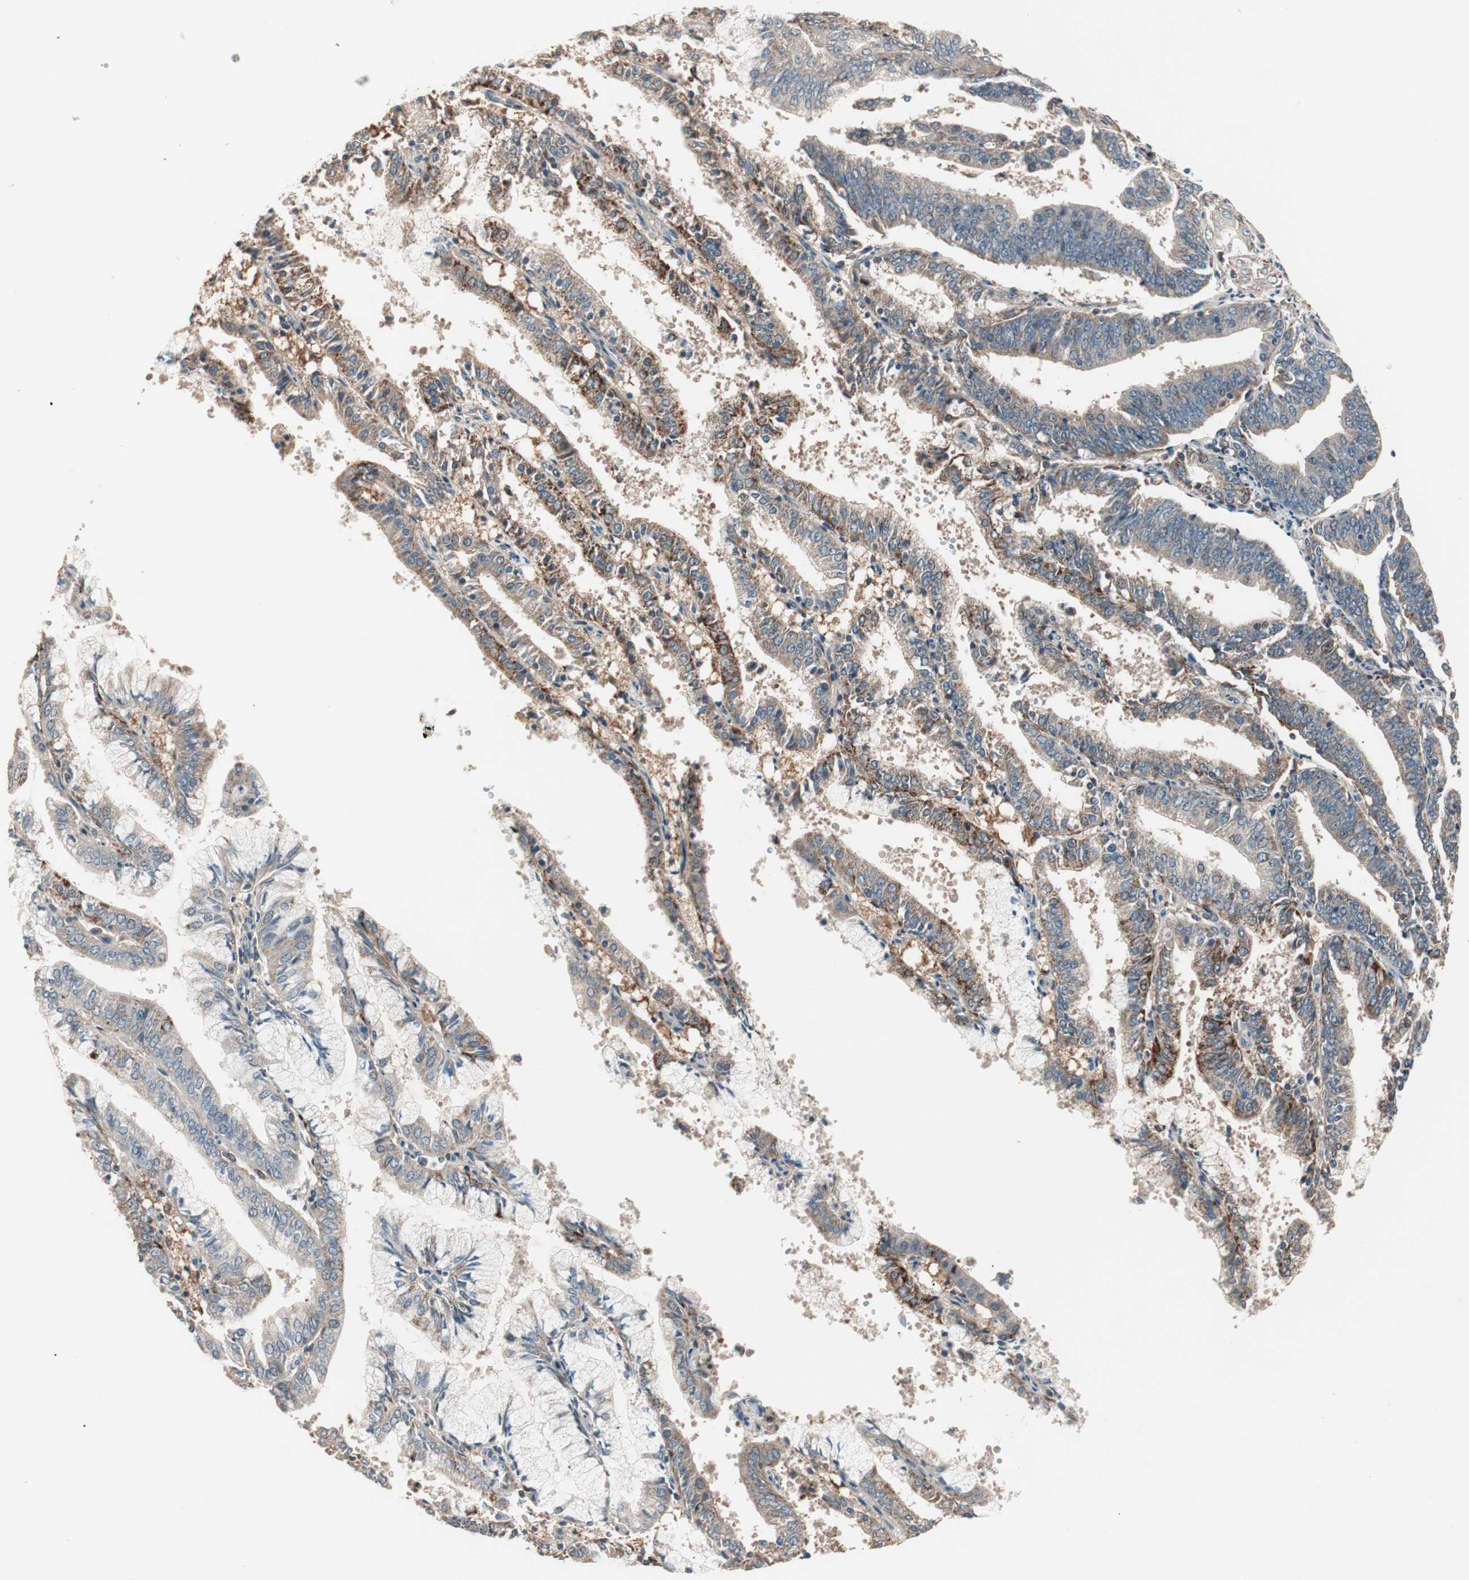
{"staining": {"intensity": "moderate", "quantity": ">75%", "location": "cytoplasmic/membranous"}, "tissue": "endometrial cancer", "cell_type": "Tumor cells", "image_type": "cancer", "snomed": [{"axis": "morphology", "description": "Adenocarcinoma, NOS"}, {"axis": "topography", "description": "Endometrium"}], "caption": "Immunohistochemistry histopathology image of neoplastic tissue: endometrial adenocarcinoma stained using immunohistochemistry shows medium levels of moderate protein expression localized specifically in the cytoplasmic/membranous of tumor cells, appearing as a cytoplasmic/membranous brown color.", "gene": "NFRKB", "patient": {"sex": "female", "age": 63}}